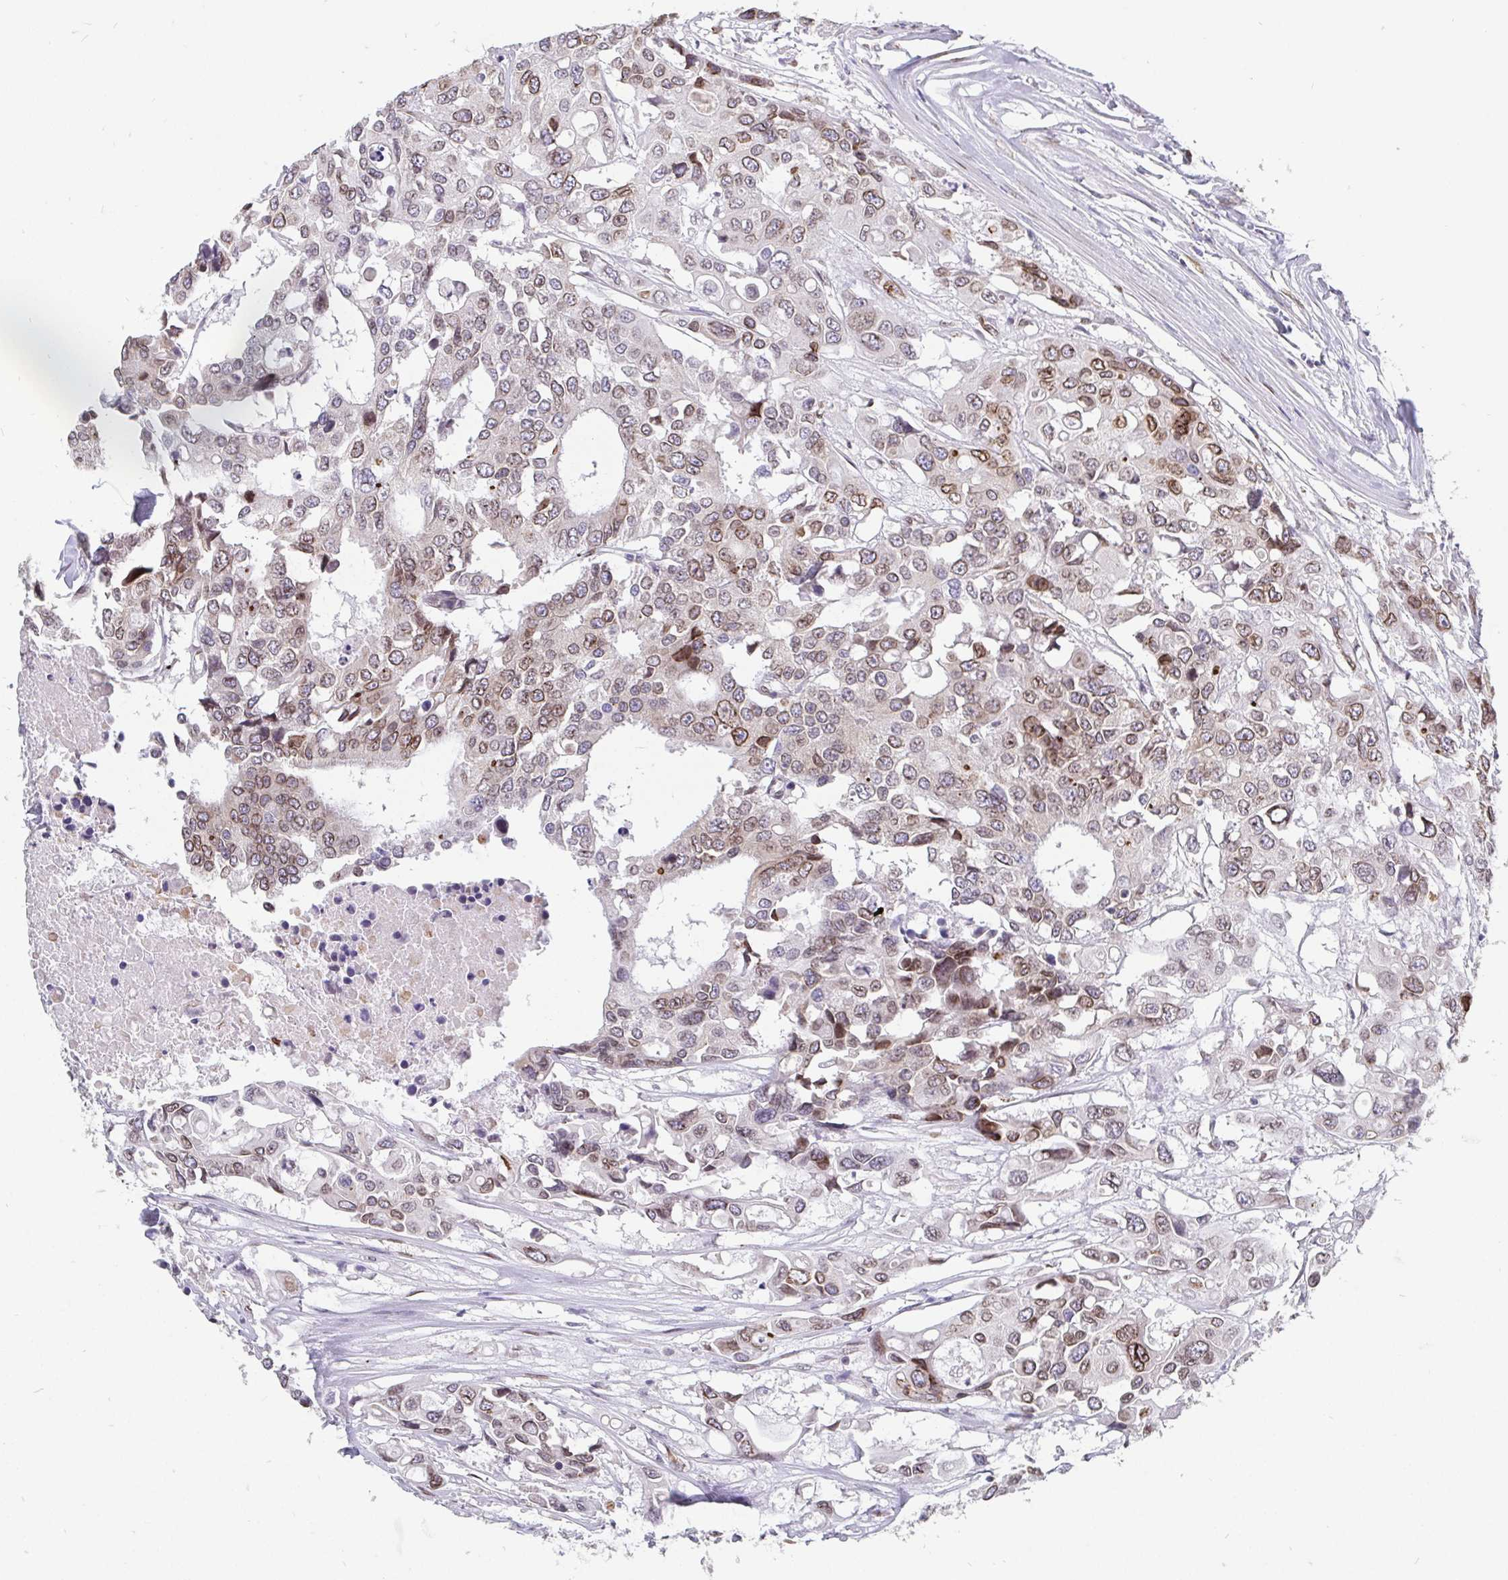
{"staining": {"intensity": "moderate", "quantity": "25%-75%", "location": "cytoplasmic/membranous,nuclear"}, "tissue": "colorectal cancer", "cell_type": "Tumor cells", "image_type": "cancer", "snomed": [{"axis": "morphology", "description": "Adenocarcinoma, NOS"}, {"axis": "topography", "description": "Colon"}], "caption": "Immunohistochemistry (IHC) staining of colorectal cancer, which shows medium levels of moderate cytoplasmic/membranous and nuclear staining in about 25%-75% of tumor cells indicating moderate cytoplasmic/membranous and nuclear protein staining. The staining was performed using DAB (brown) for protein detection and nuclei were counterstained in hematoxylin (blue).", "gene": "EMD", "patient": {"sex": "male", "age": 77}}